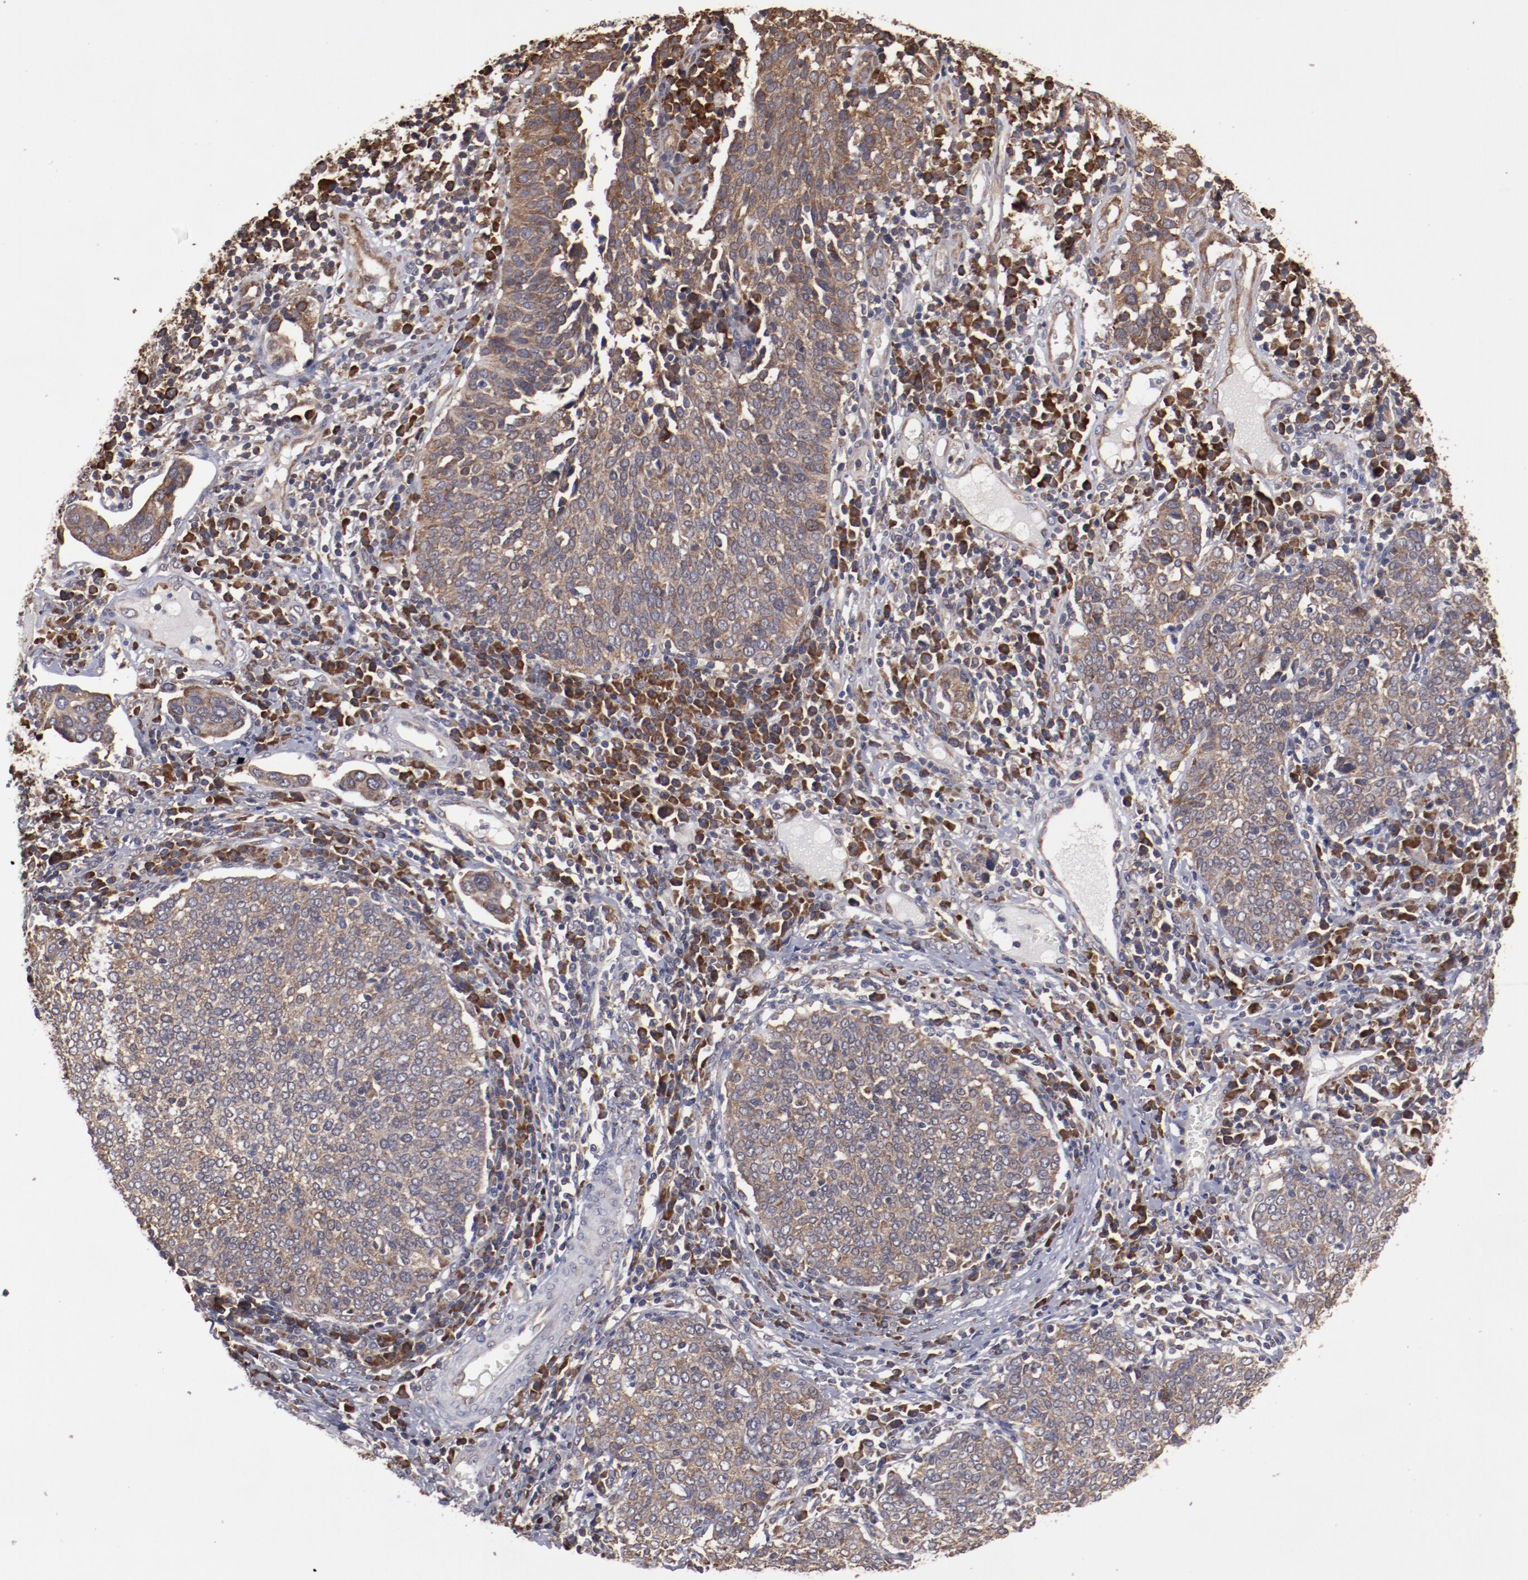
{"staining": {"intensity": "moderate", "quantity": ">75%", "location": "cytoplasmic/membranous"}, "tissue": "cervical cancer", "cell_type": "Tumor cells", "image_type": "cancer", "snomed": [{"axis": "morphology", "description": "Squamous cell carcinoma, NOS"}, {"axis": "topography", "description": "Cervix"}], "caption": "Cervical cancer stained with DAB immunohistochemistry reveals medium levels of moderate cytoplasmic/membranous expression in approximately >75% of tumor cells.", "gene": "RPS4Y1", "patient": {"sex": "female", "age": 40}}